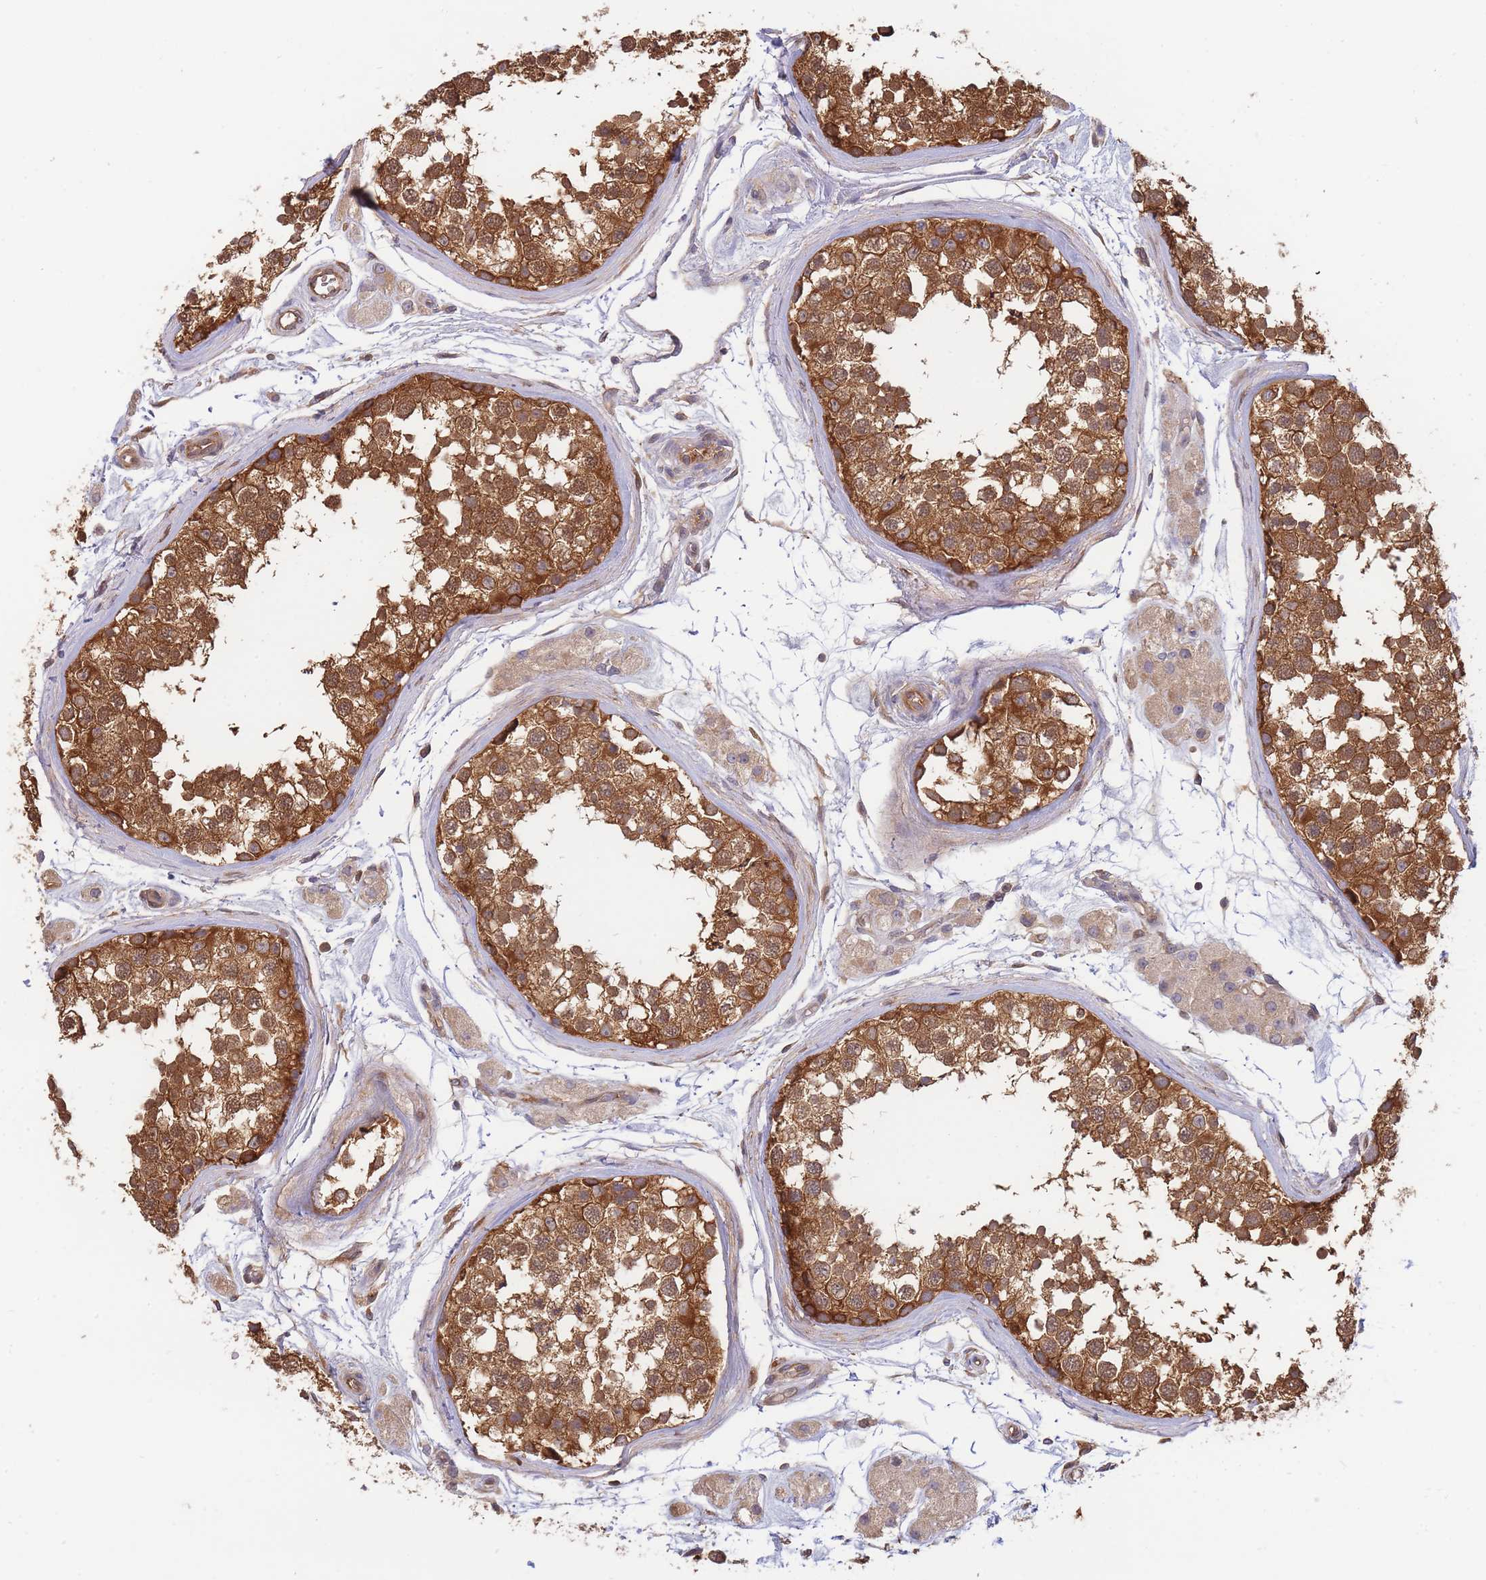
{"staining": {"intensity": "strong", "quantity": ">75%", "location": "cytoplasmic/membranous"}, "tissue": "testis", "cell_type": "Cells in seminiferous ducts", "image_type": "normal", "snomed": [{"axis": "morphology", "description": "Normal tissue, NOS"}, {"axis": "topography", "description": "Testis"}], "caption": "Protein staining reveals strong cytoplasmic/membranous expression in about >75% of cells in seminiferous ducts in normal testis. The staining was performed using DAB, with brown indicating positive protein expression. Nuclei are stained blue with hematoxylin.", "gene": "SLC4A9", "patient": {"sex": "male", "age": 56}}